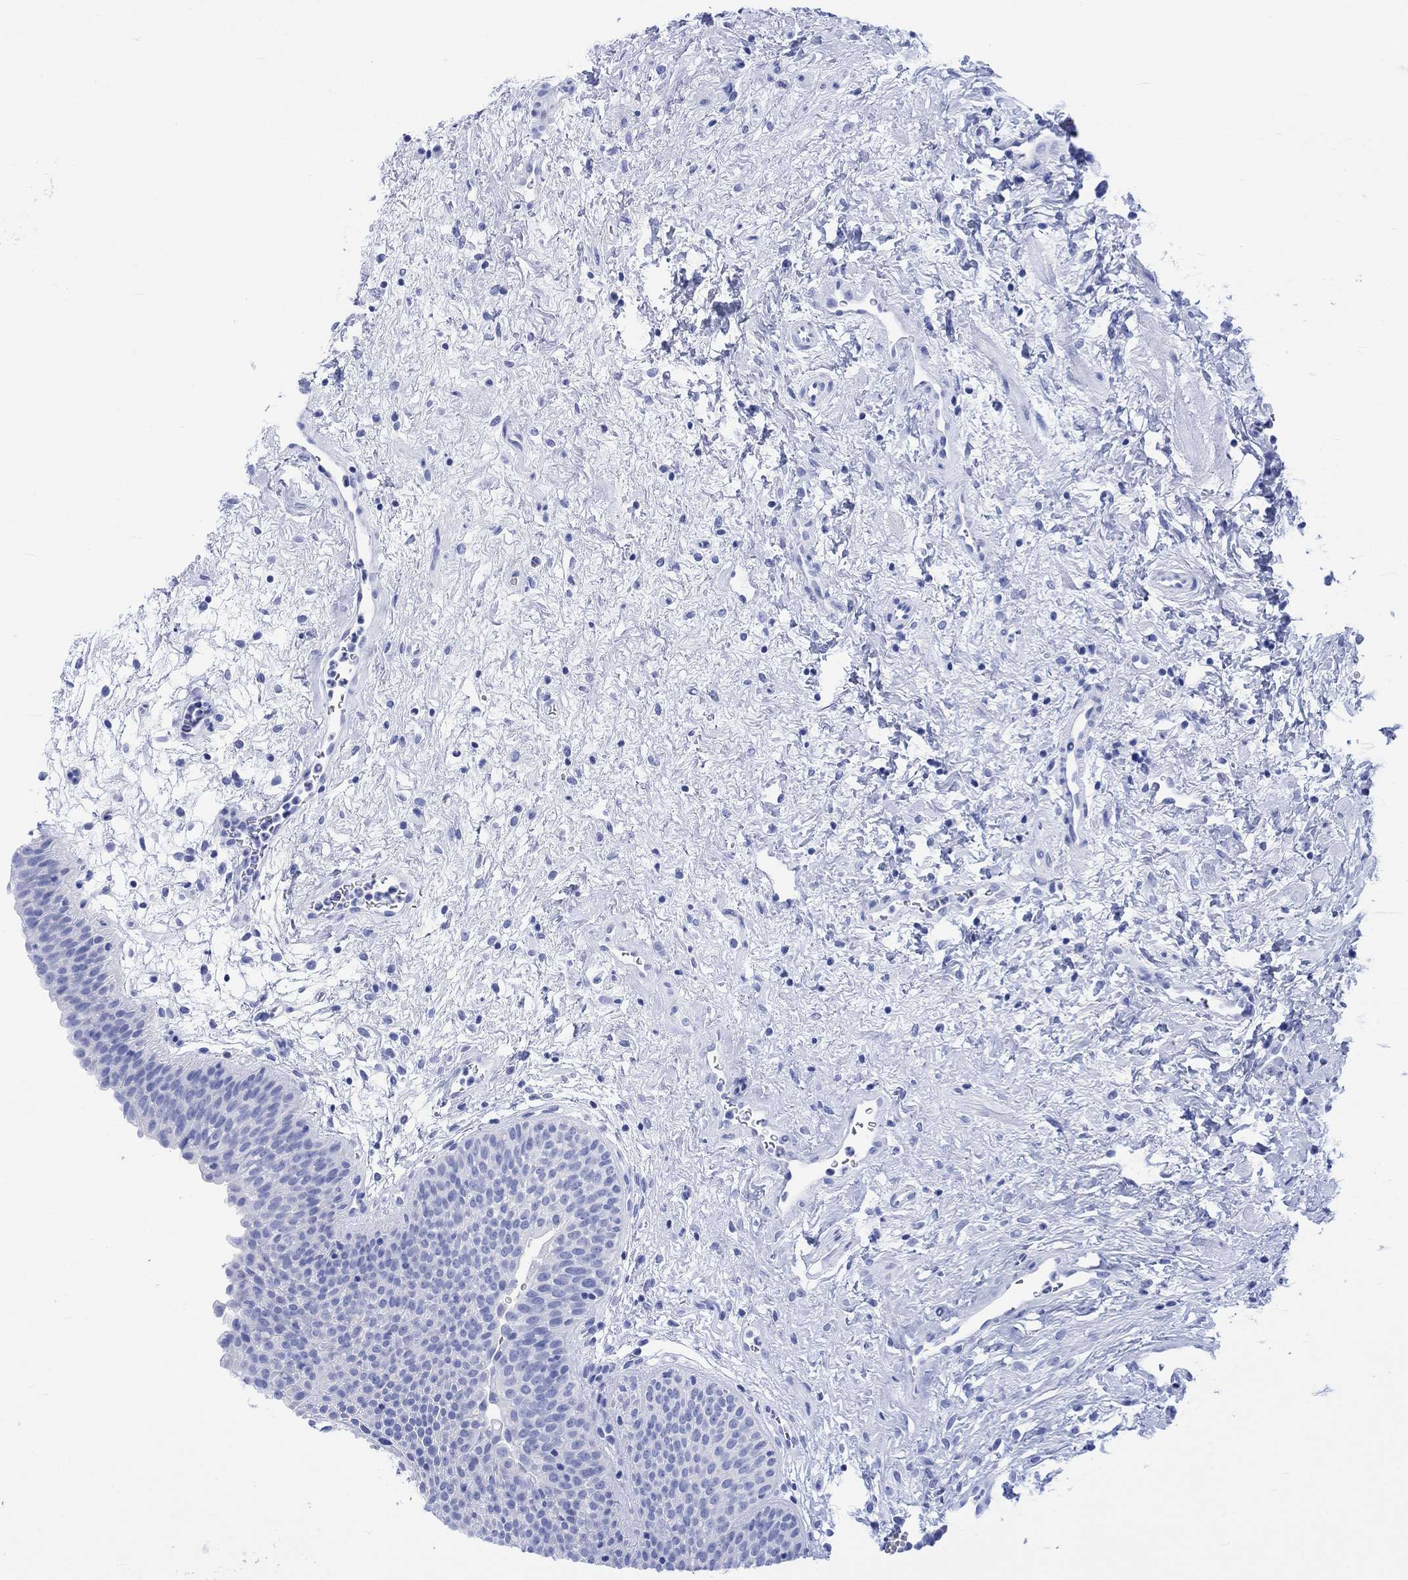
{"staining": {"intensity": "negative", "quantity": "none", "location": "none"}, "tissue": "urinary bladder", "cell_type": "Urothelial cells", "image_type": "normal", "snomed": [{"axis": "morphology", "description": "Normal tissue, NOS"}, {"axis": "topography", "description": "Urinary bladder"}], "caption": "An immunohistochemistry micrograph of normal urinary bladder is shown. There is no staining in urothelial cells of urinary bladder.", "gene": "CELF4", "patient": {"sex": "male", "age": 37}}